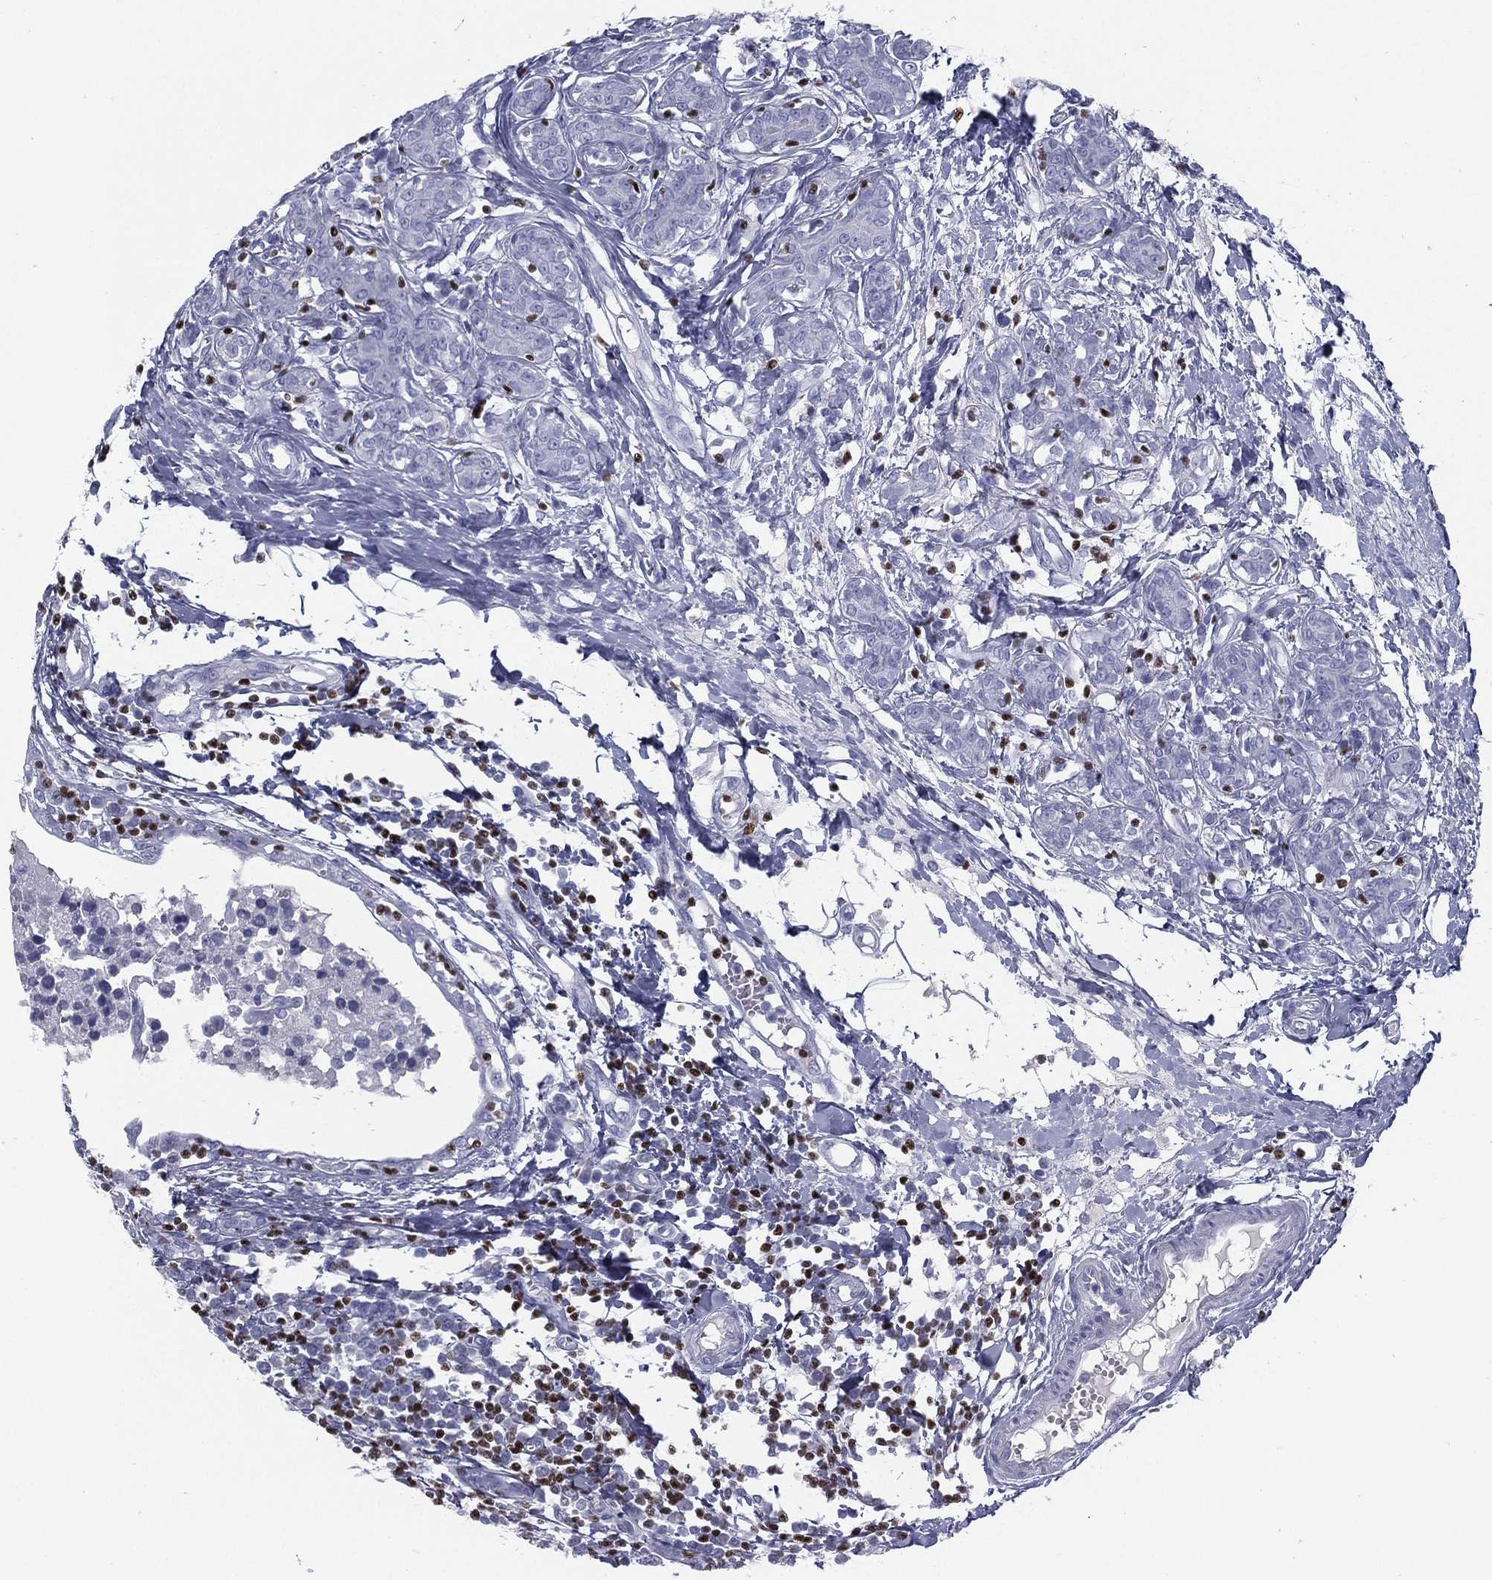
{"staining": {"intensity": "negative", "quantity": "none", "location": "none"}, "tissue": "breast cancer", "cell_type": "Tumor cells", "image_type": "cancer", "snomed": [{"axis": "morphology", "description": "Duct carcinoma"}, {"axis": "topography", "description": "Breast"}], "caption": "Immunohistochemistry (IHC) micrograph of breast invasive ductal carcinoma stained for a protein (brown), which demonstrates no staining in tumor cells.", "gene": "PYHIN1", "patient": {"sex": "female", "age": 30}}